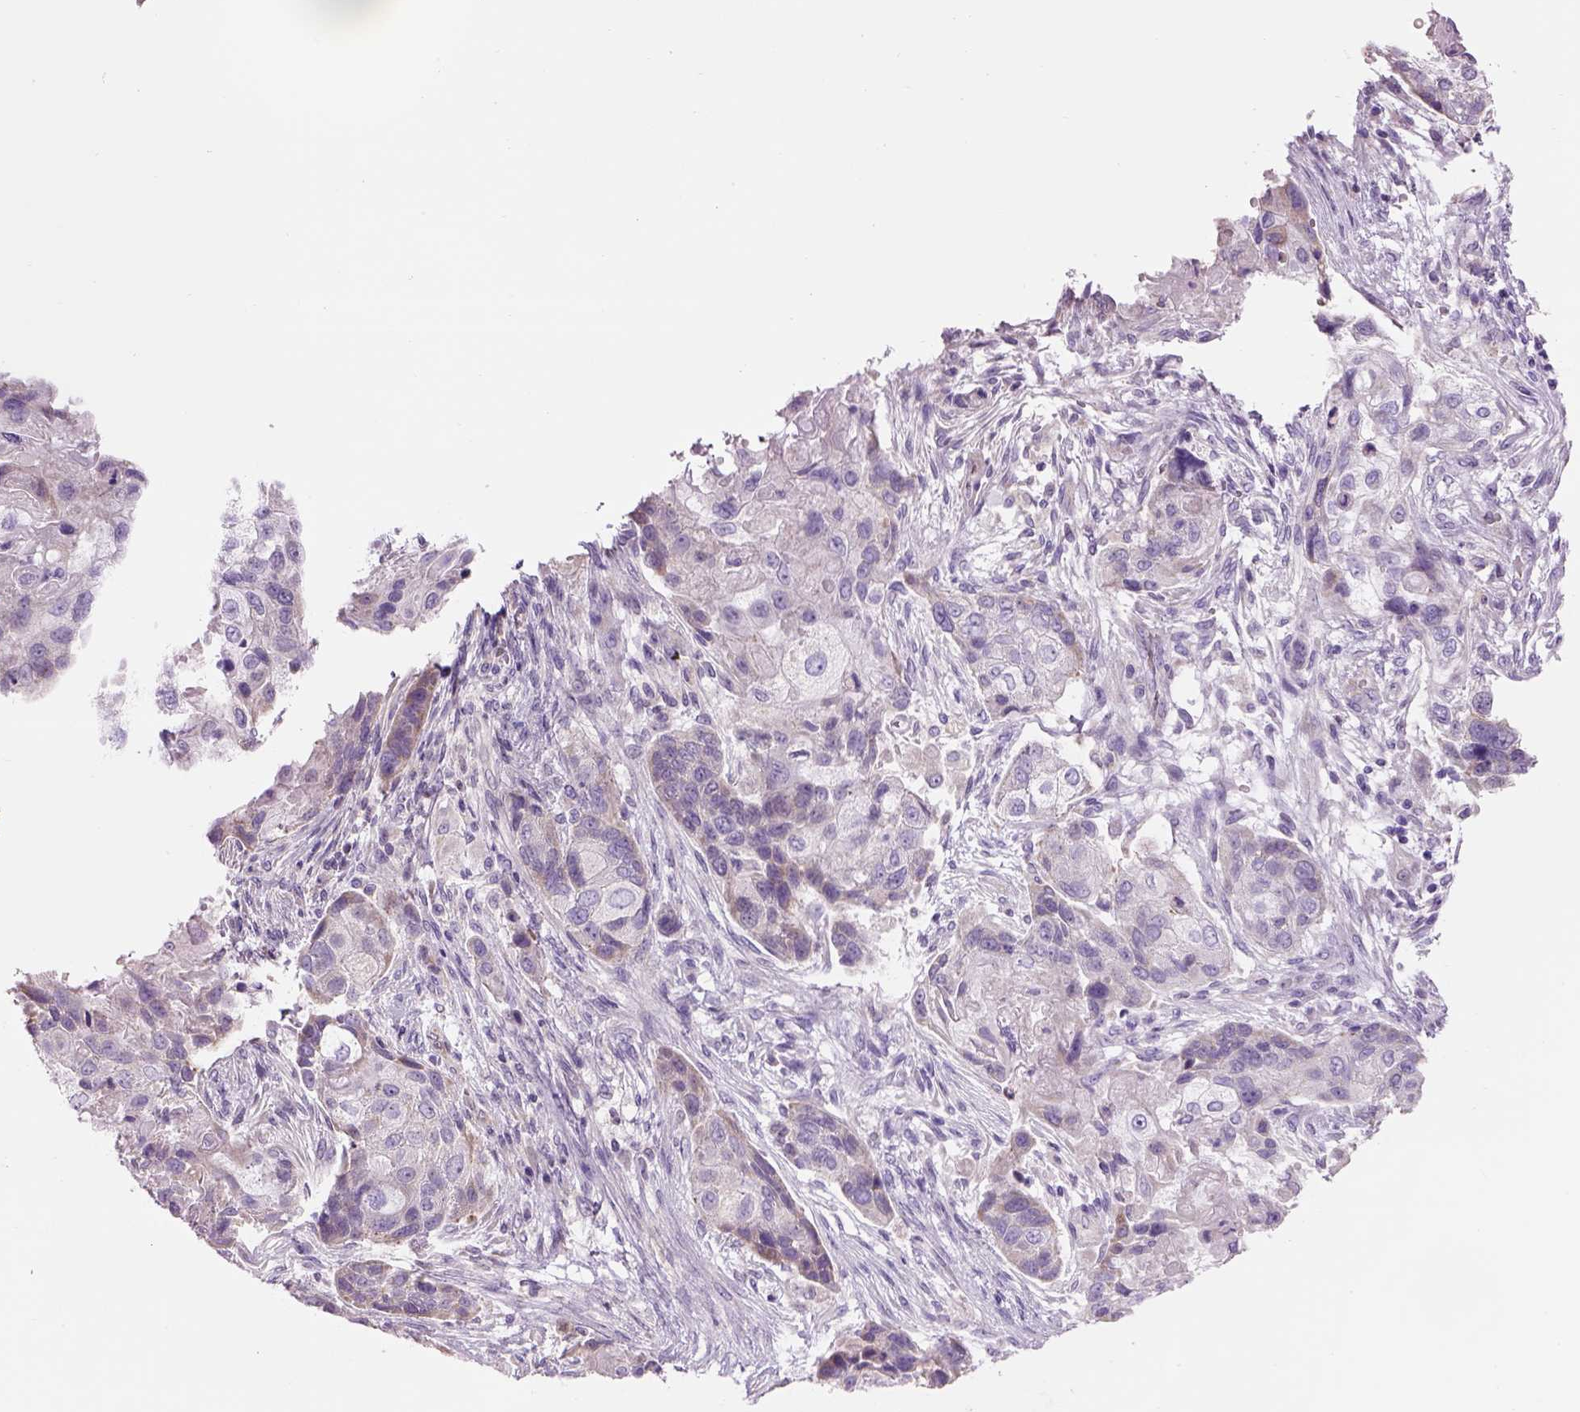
{"staining": {"intensity": "weak", "quantity": "<25%", "location": "cytoplasmic/membranous"}, "tissue": "lung cancer", "cell_type": "Tumor cells", "image_type": "cancer", "snomed": [{"axis": "morphology", "description": "Squamous cell carcinoma, NOS"}, {"axis": "topography", "description": "Lung"}], "caption": "An immunohistochemistry photomicrograph of lung squamous cell carcinoma is shown. There is no staining in tumor cells of lung squamous cell carcinoma.", "gene": "IFT52", "patient": {"sex": "male", "age": 69}}